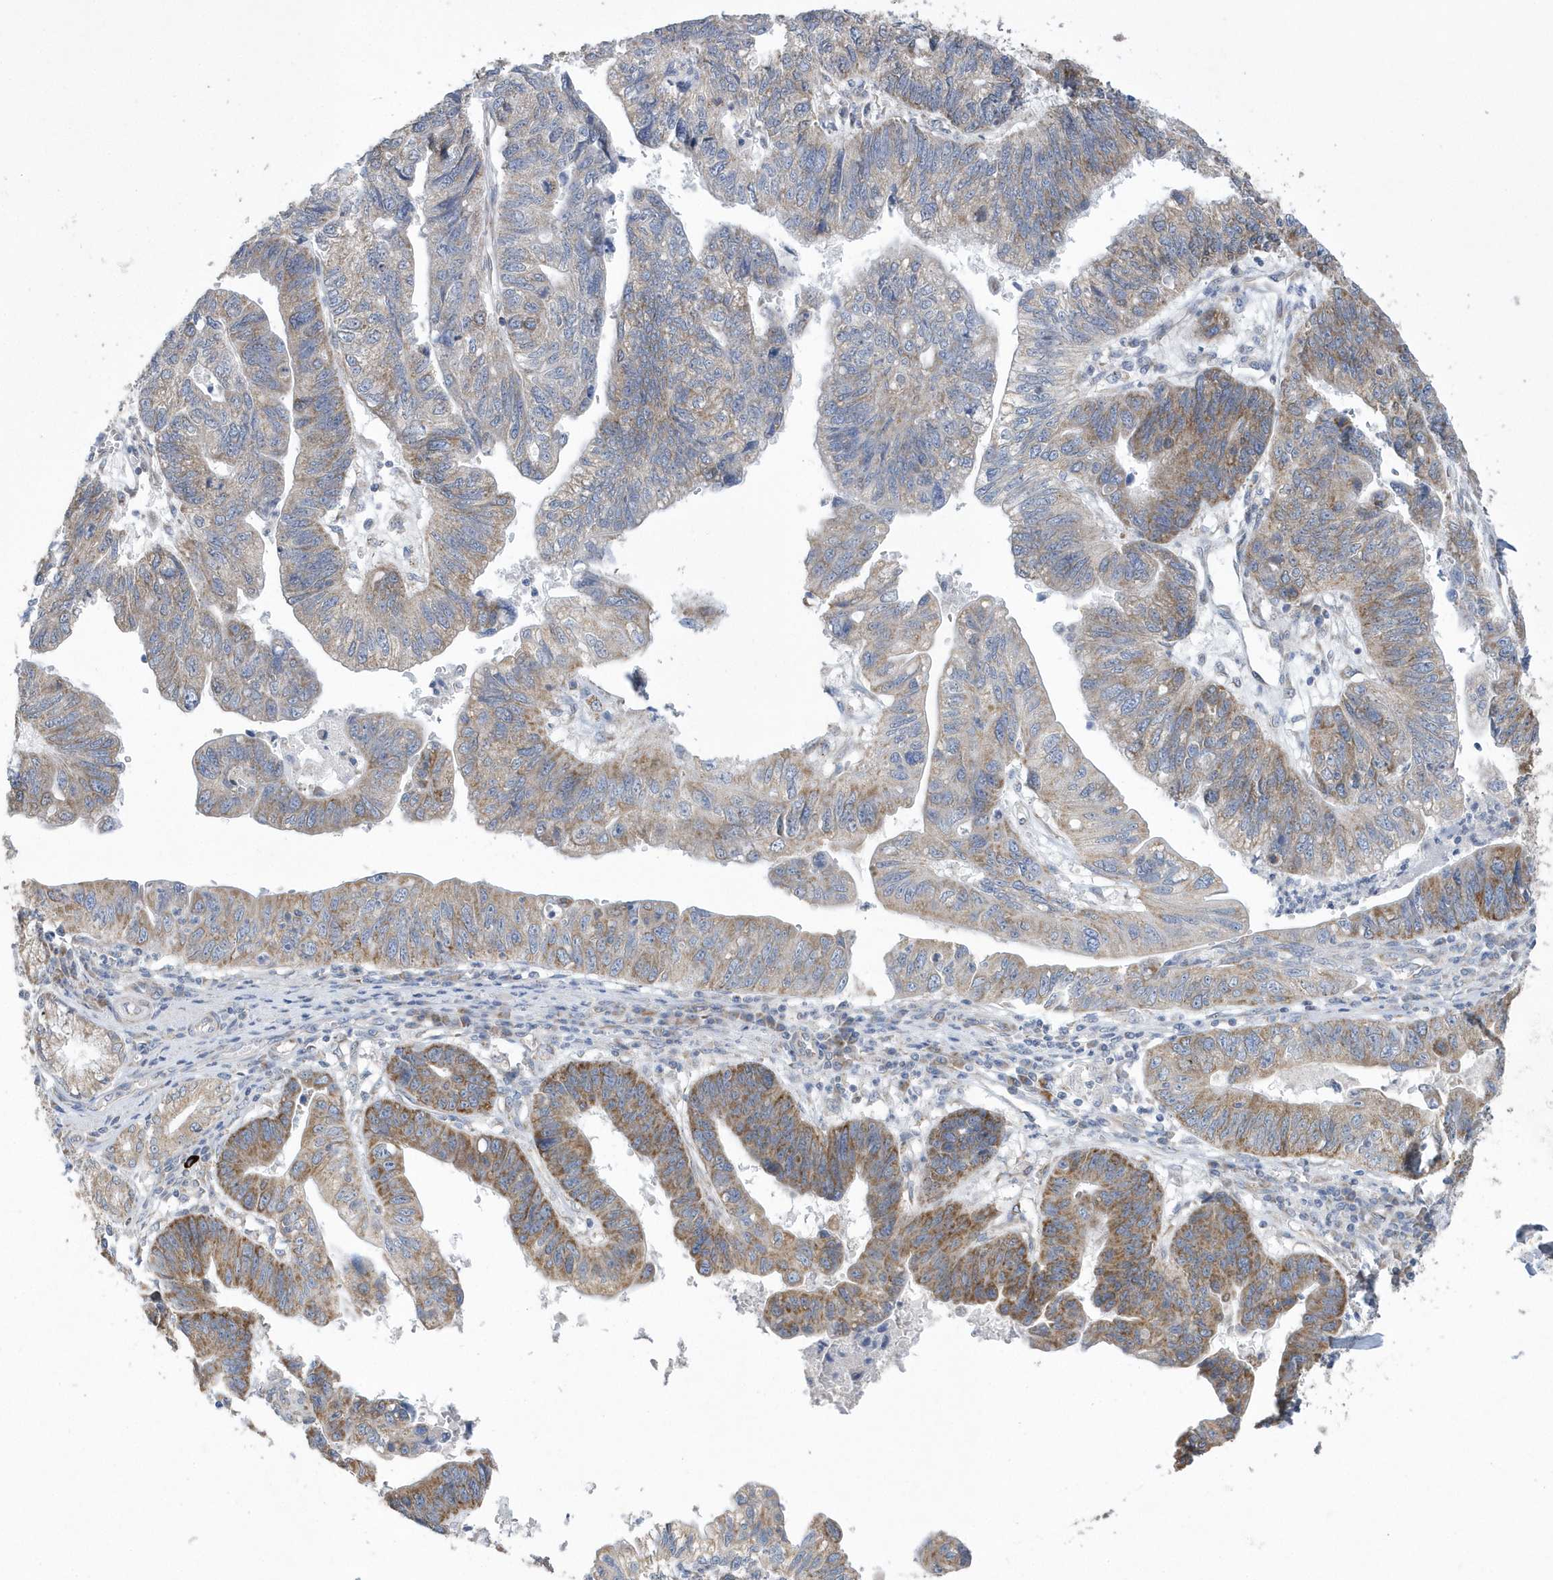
{"staining": {"intensity": "moderate", "quantity": "25%-75%", "location": "cytoplasmic/membranous"}, "tissue": "stomach cancer", "cell_type": "Tumor cells", "image_type": "cancer", "snomed": [{"axis": "morphology", "description": "Adenocarcinoma, NOS"}, {"axis": "topography", "description": "Stomach"}], "caption": "Human stomach cancer stained for a protein (brown) exhibits moderate cytoplasmic/membranous positive positivity in approximately 25%-75% of tumor cells.", "gene": "SPATA5", "patient": {"sex": "male", "age": 59}}